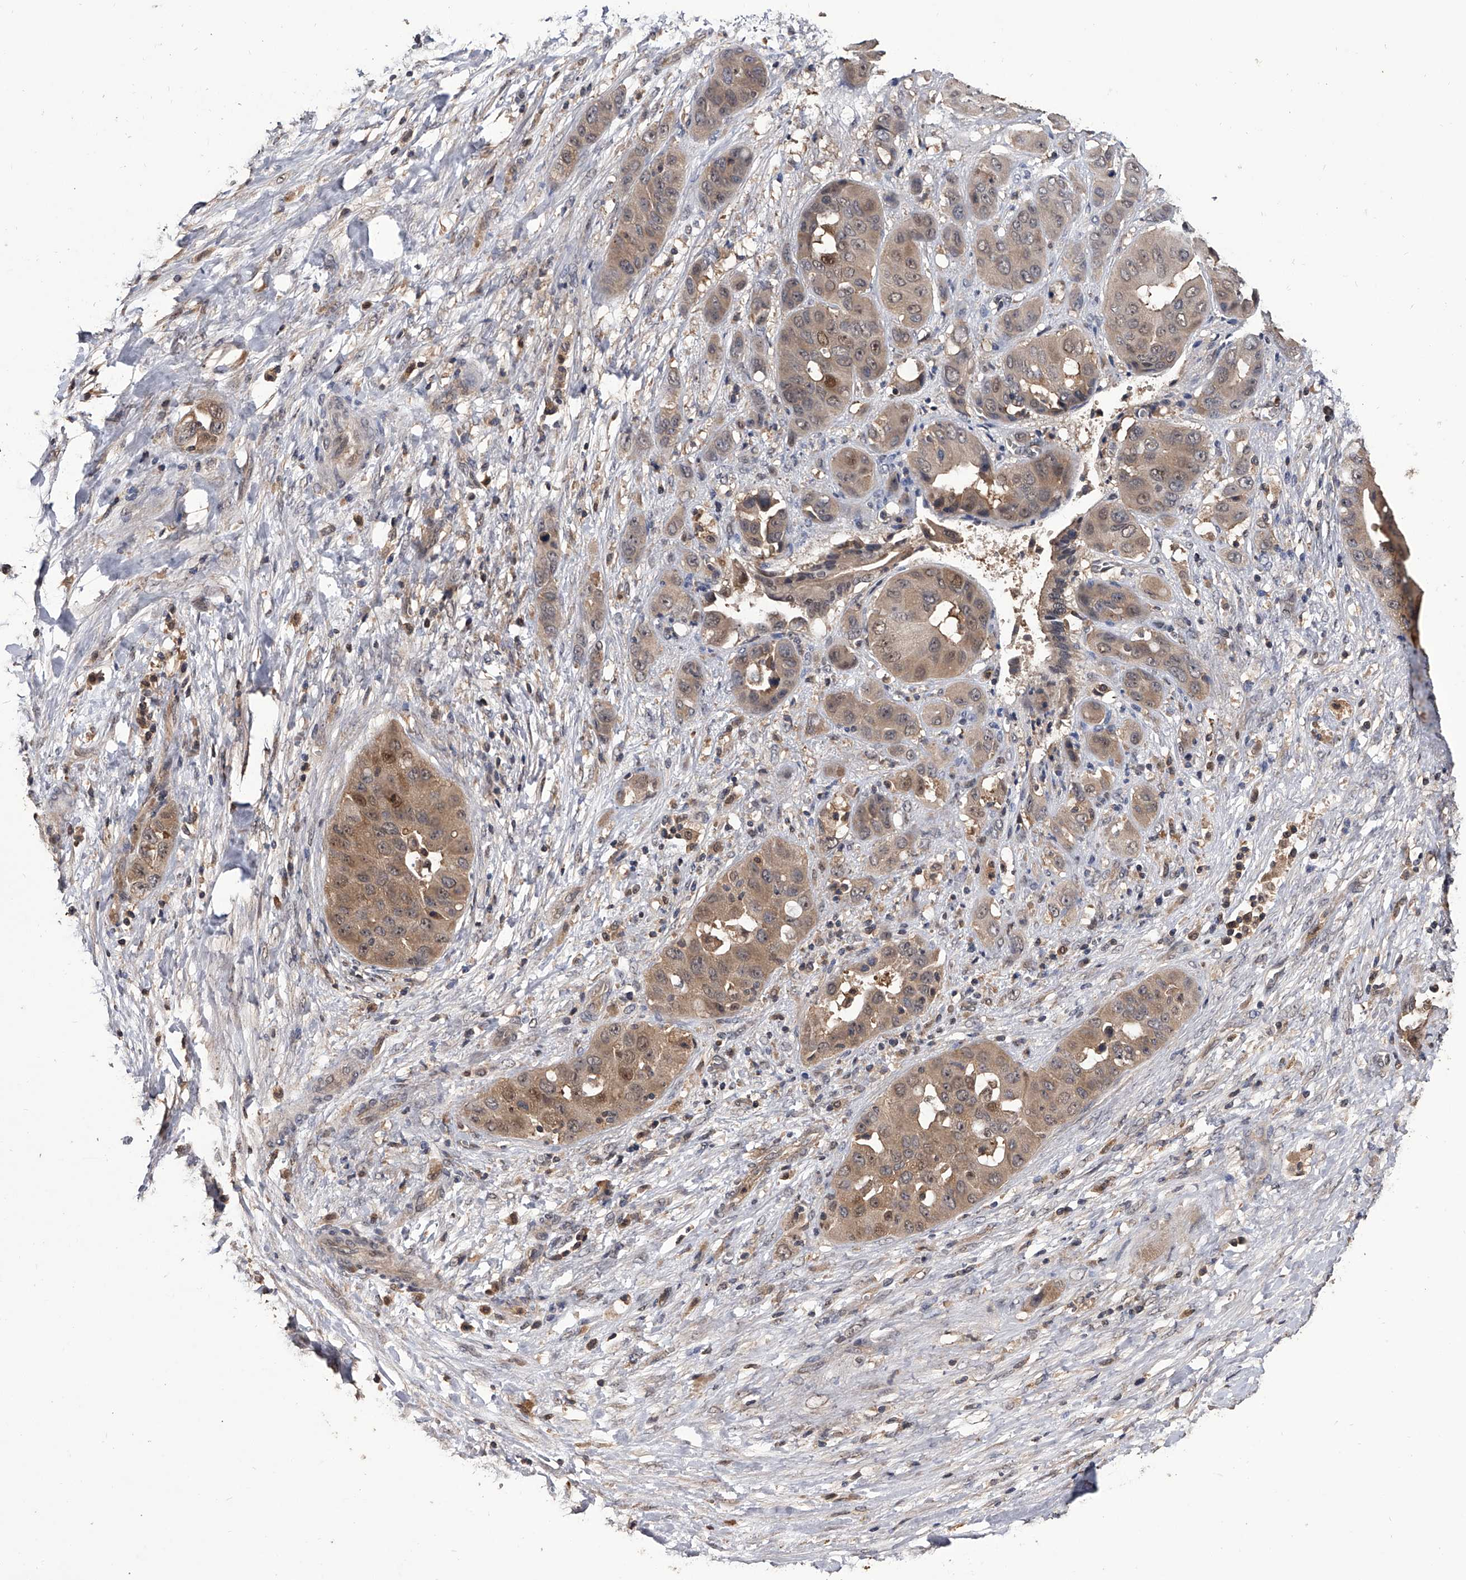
{"staining": {"intensity": "weak", "quantity": ">75%", "location": "cytoplasmic/membranous,nuclear"}, "tissue": "liver cancer", "cell_type": "Tumor cells", "image_type": "cancer", "snomed": [{"axis": "morphology", "description": "Cholangiocarcinoma"}, {"axis": "topography", "description": "Liver"}], "caption": "A low amount of weak cytoplasmic/membranous and nuclear expression is seen in about >75% of tumor cells in liver cholangiocarcinoma tissue.", "gene": "EFCAB7", "patient": {"sex": "female", "age": 52}}